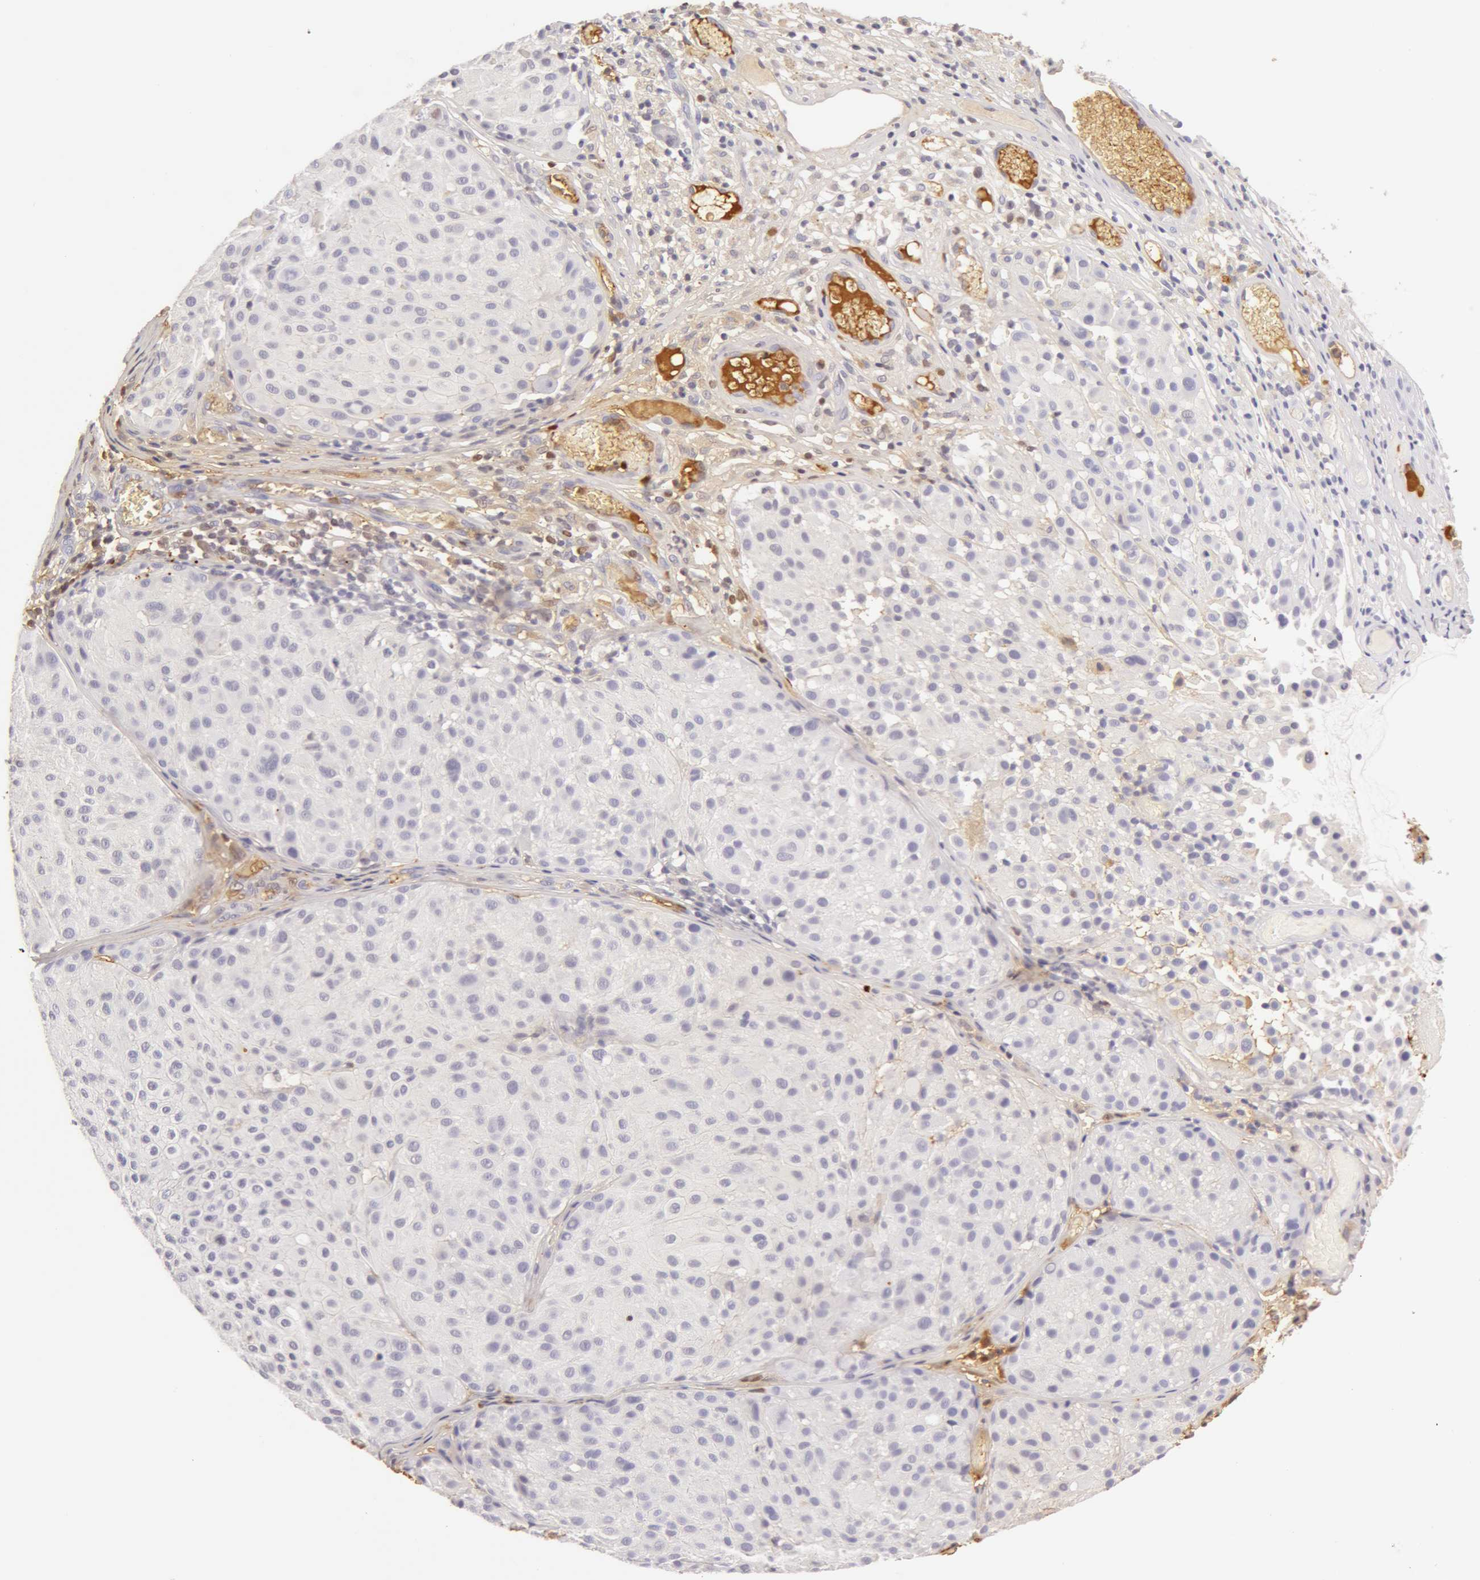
{"staining": {"intensity": "negative", "quantity": "none", "location": "none"}, "tissue": "melanoma", "cell_type": "Tumor cells", "image_type": "cancer", "snomed": [{"axis": "morphology", "description": "Malignant melanoma, NOS"}, {"axis": "topography", "description": "Skin"}], "caption": "A histopathology image of melanoma stained for a protein reveals no brown staining in tumor cells.", "gene": "AHSG", "patient": {"sex": "male", "age": 36}}